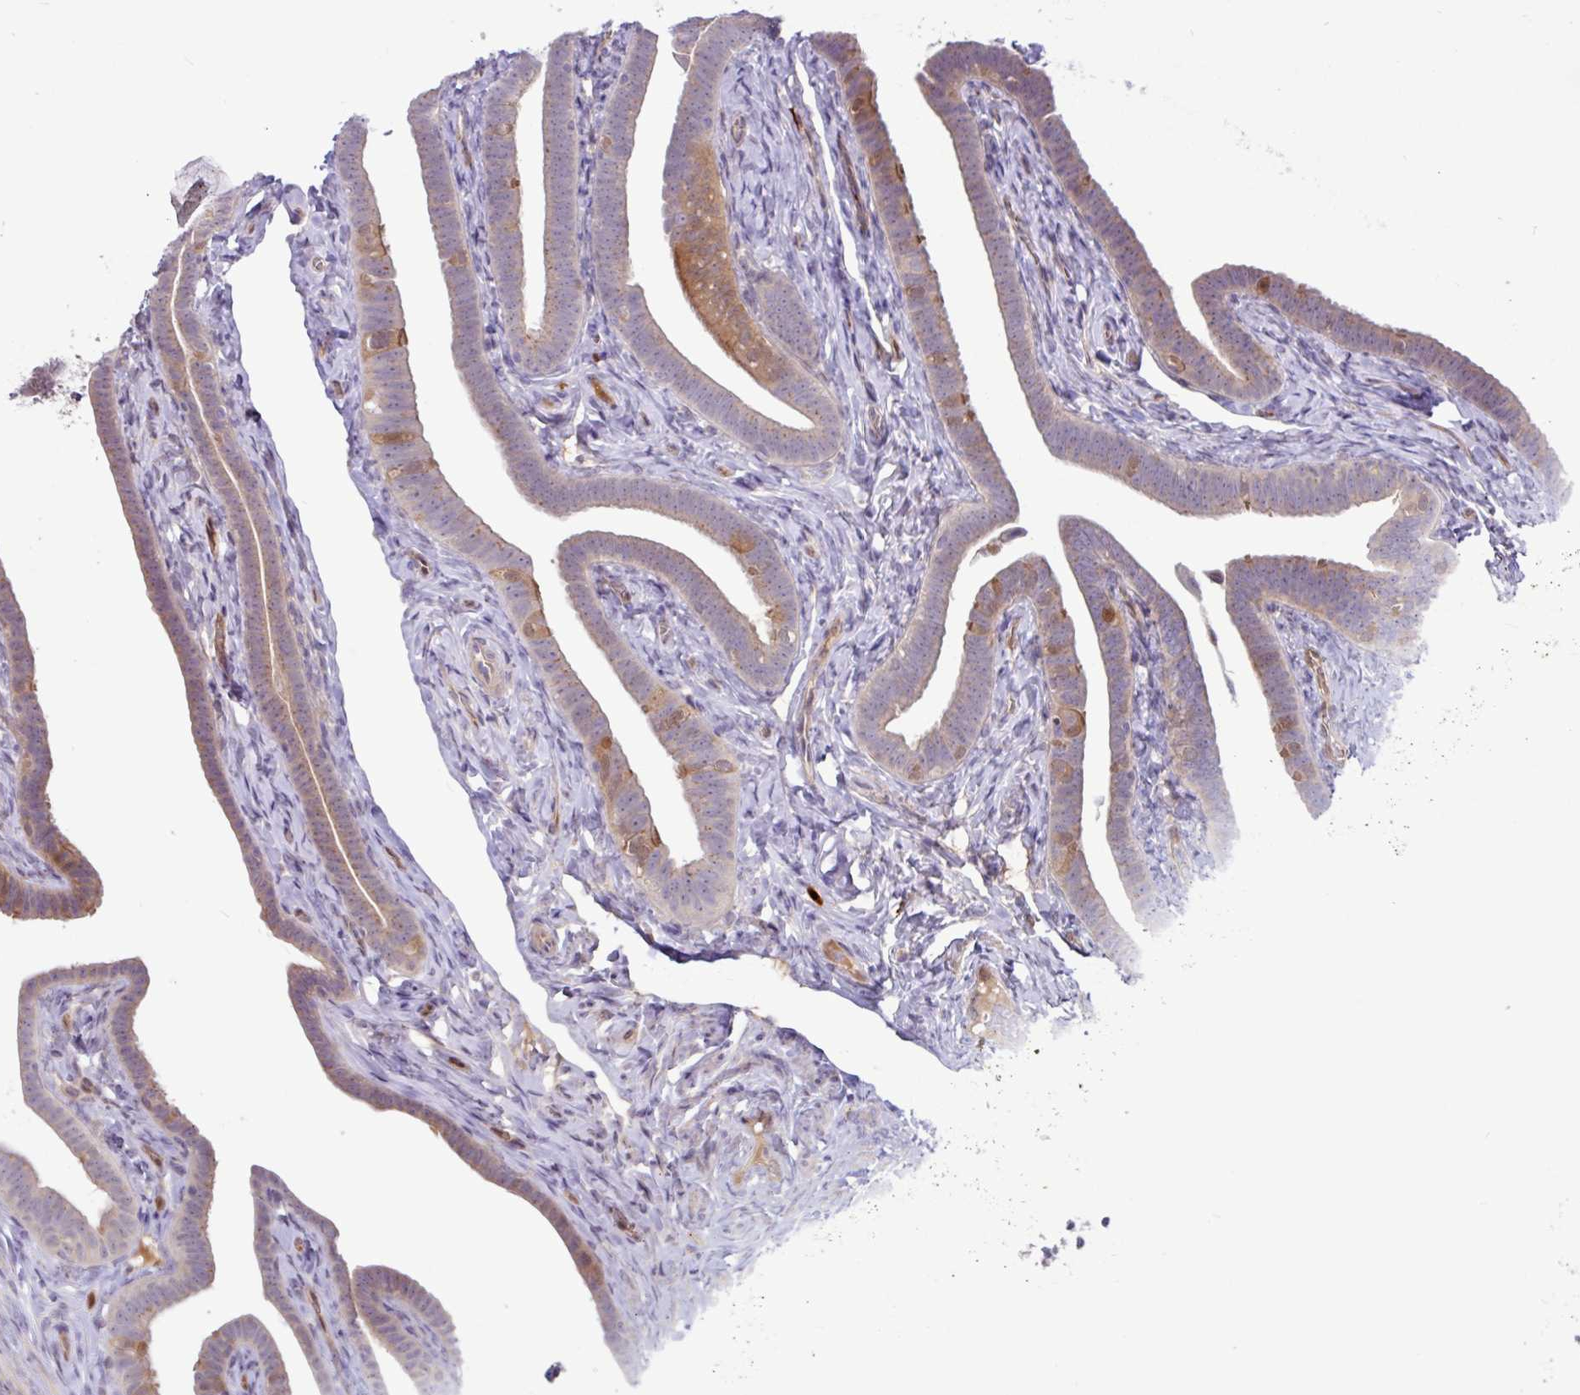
{"staining": {"intensity": "moderate", "quantity": "<25%", "location": "cytoplasmic/membranous"}, "tissue": "fallopian tube", "cell_type": "Glandular cells", "image_type": "normal", "snomed": [{"axis": "morphology", "description": "Normal tissue, NOS"}, {"axis": "topography", "description": "Fallopian tube"}], "caption": "This micrograph displays immunohistochemistry staining of unremarkable human fallopian tube, with low moderate cytoplasmic/membranous expression in about <25% of glandular cells.", "gene": "B4GALNT4", "patient": {"sex": "female", "age": 69}}